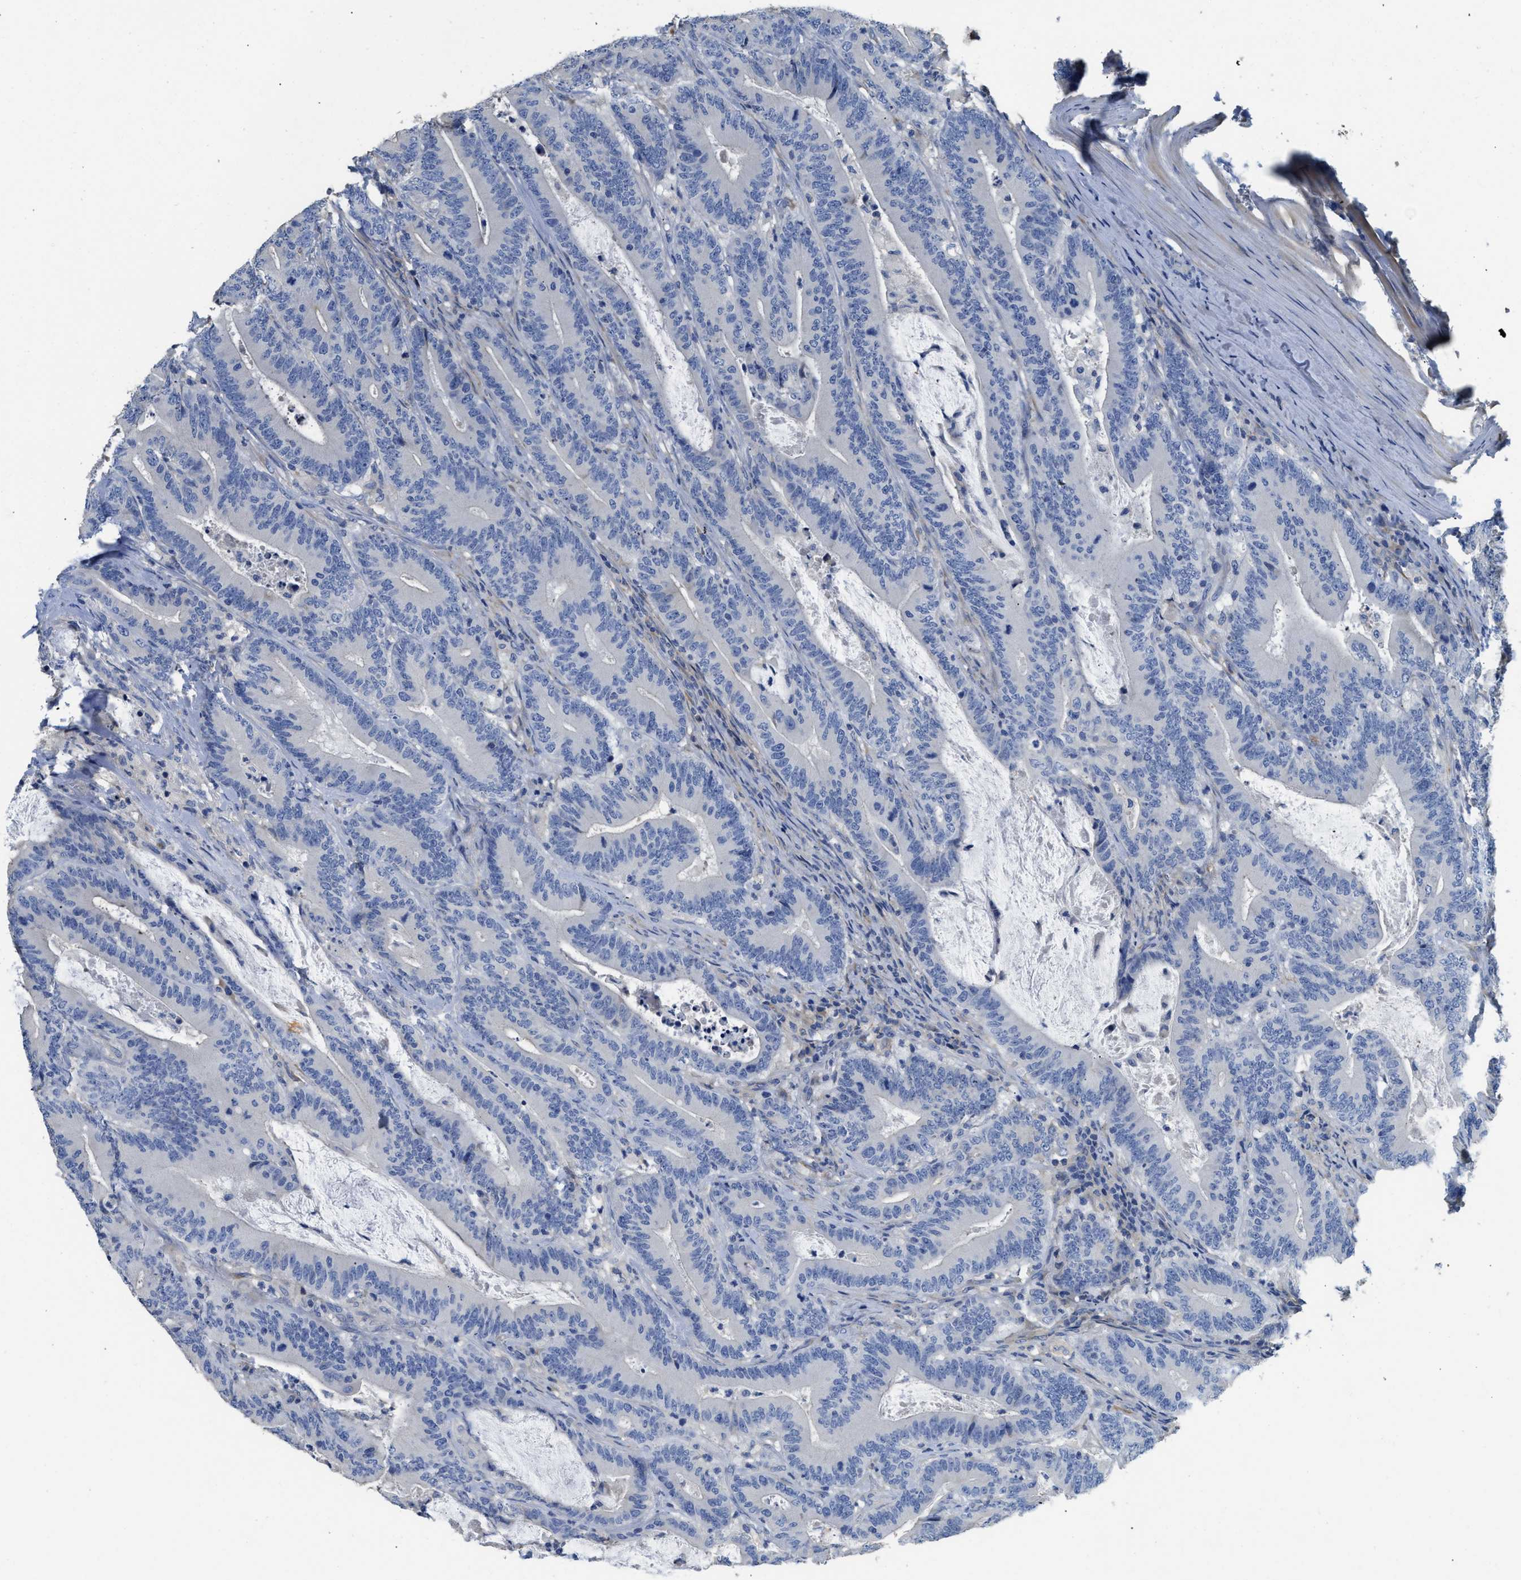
{"staining": {"intensity": "negative", "quantity": "none", "location": "none"}, "tissue": "colorectal cancer", "cell_type": "Tumor cells", "image_type": "cancer", "snomed": [{"axis": "morphology", "description": "Adenocarcinoma, NOS"}, {"axis": "topography", "description": "Colon"}], "caption": "Tumor cells are negative for brown protein staining in adenocarcinoma (colorectal).", "gene": "C1S", "patient": {"sex": "female", "age": 66}}